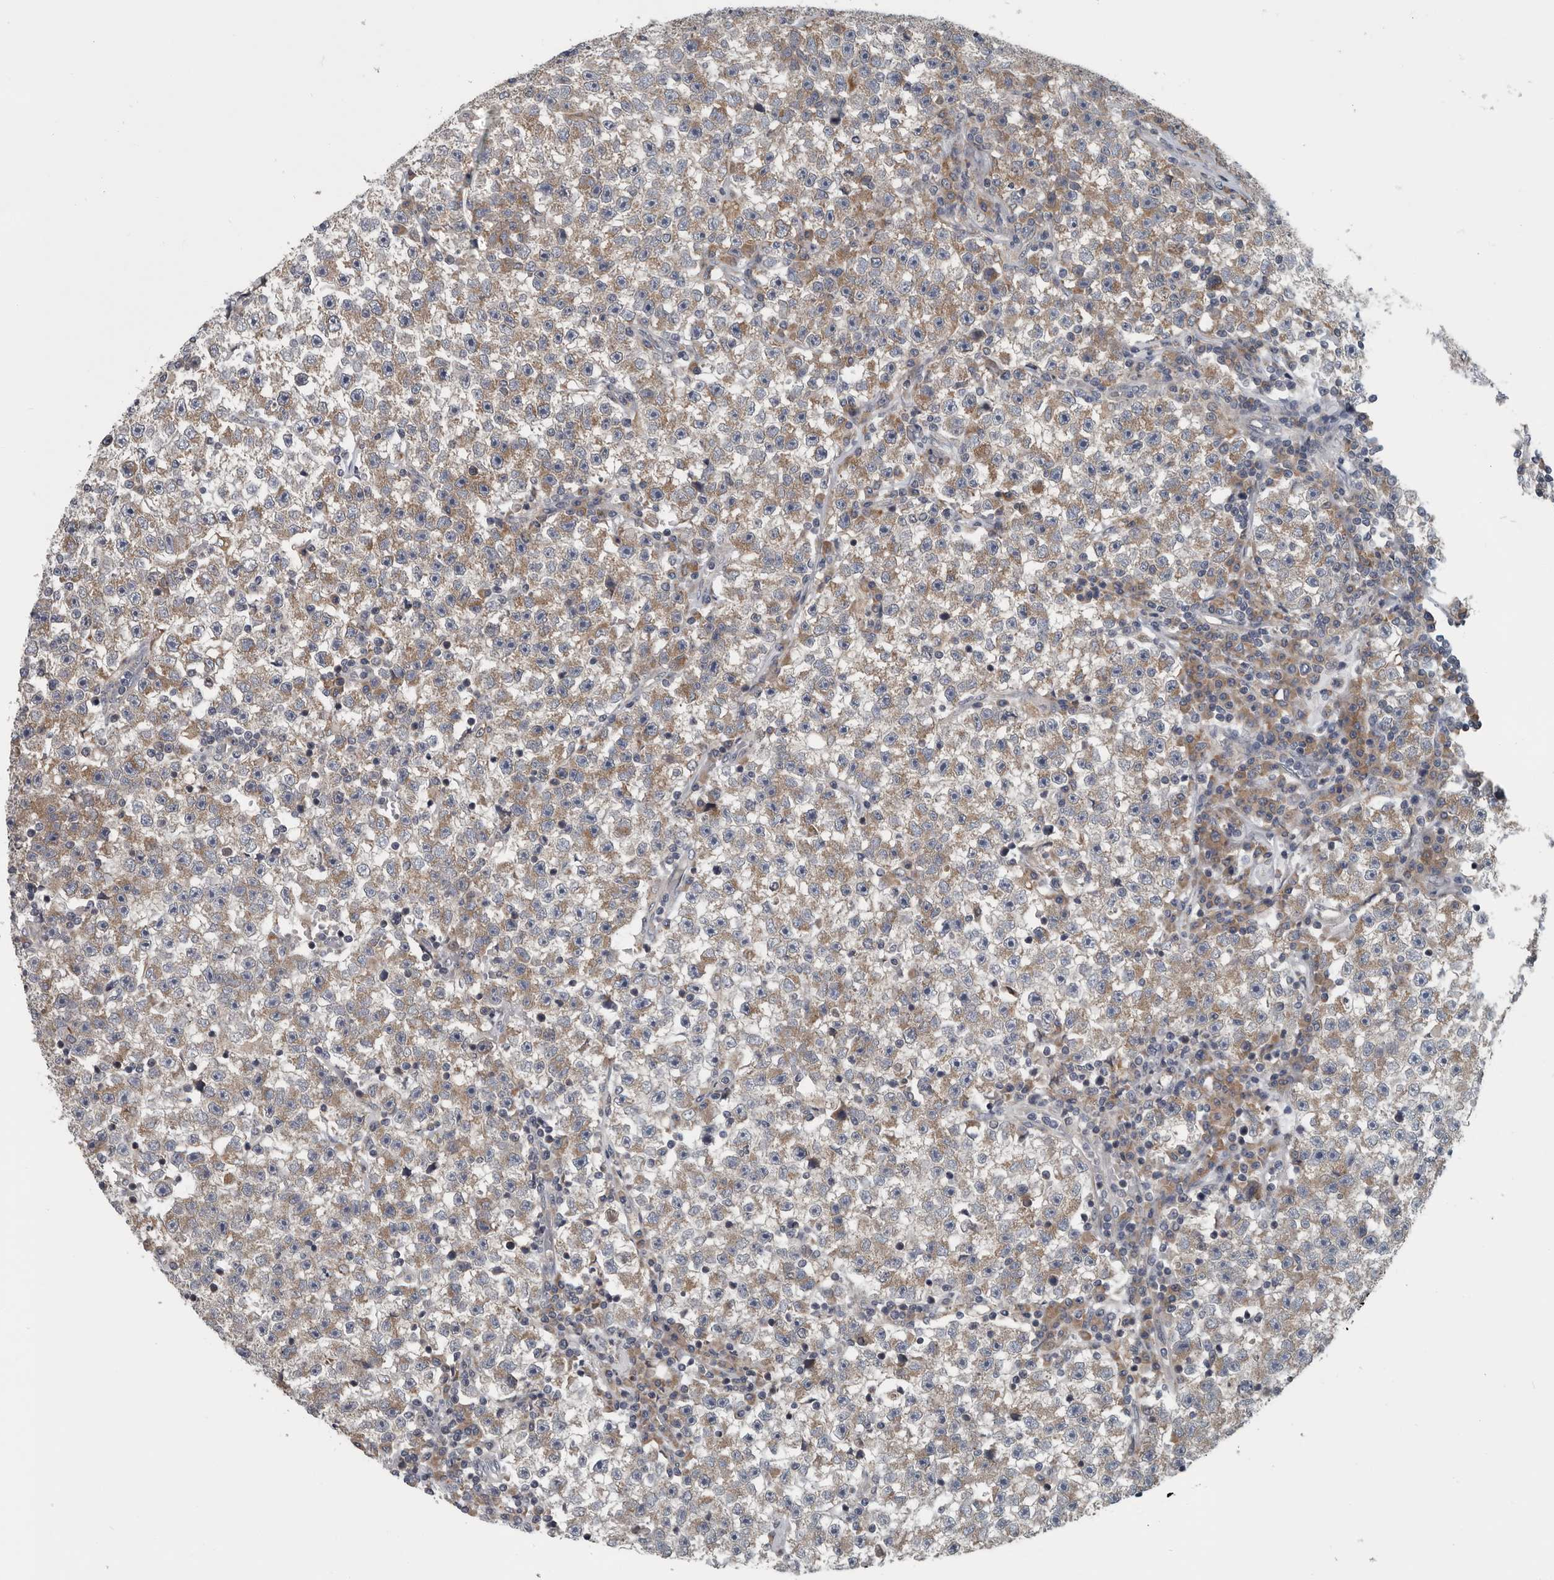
{"staining": {"intensity": "moderate", "quantity": ">75%", "location": "cytoplasmic/membranous"}, "tissue": "testis cancer", "cell_type": "Tumor cells", "image_type": "cancer", "snomed": [{"axis": "morphology", "description": "Seminoma, NOS"}, {"axis": "topography", "description": "Testis"}], "caption": "Immunohistochemical staining of seminoma (testis) shows medium levels of moderate cytoplasmic/membranous protein expression in approximately >75% of tumor cells. (Stains: DAB in brown, nuclei in blue, Microscopy: brightfield microscopy at high magnification).", "gene": "TMEM199", "patient": {"sex": "male", "age": 22}}